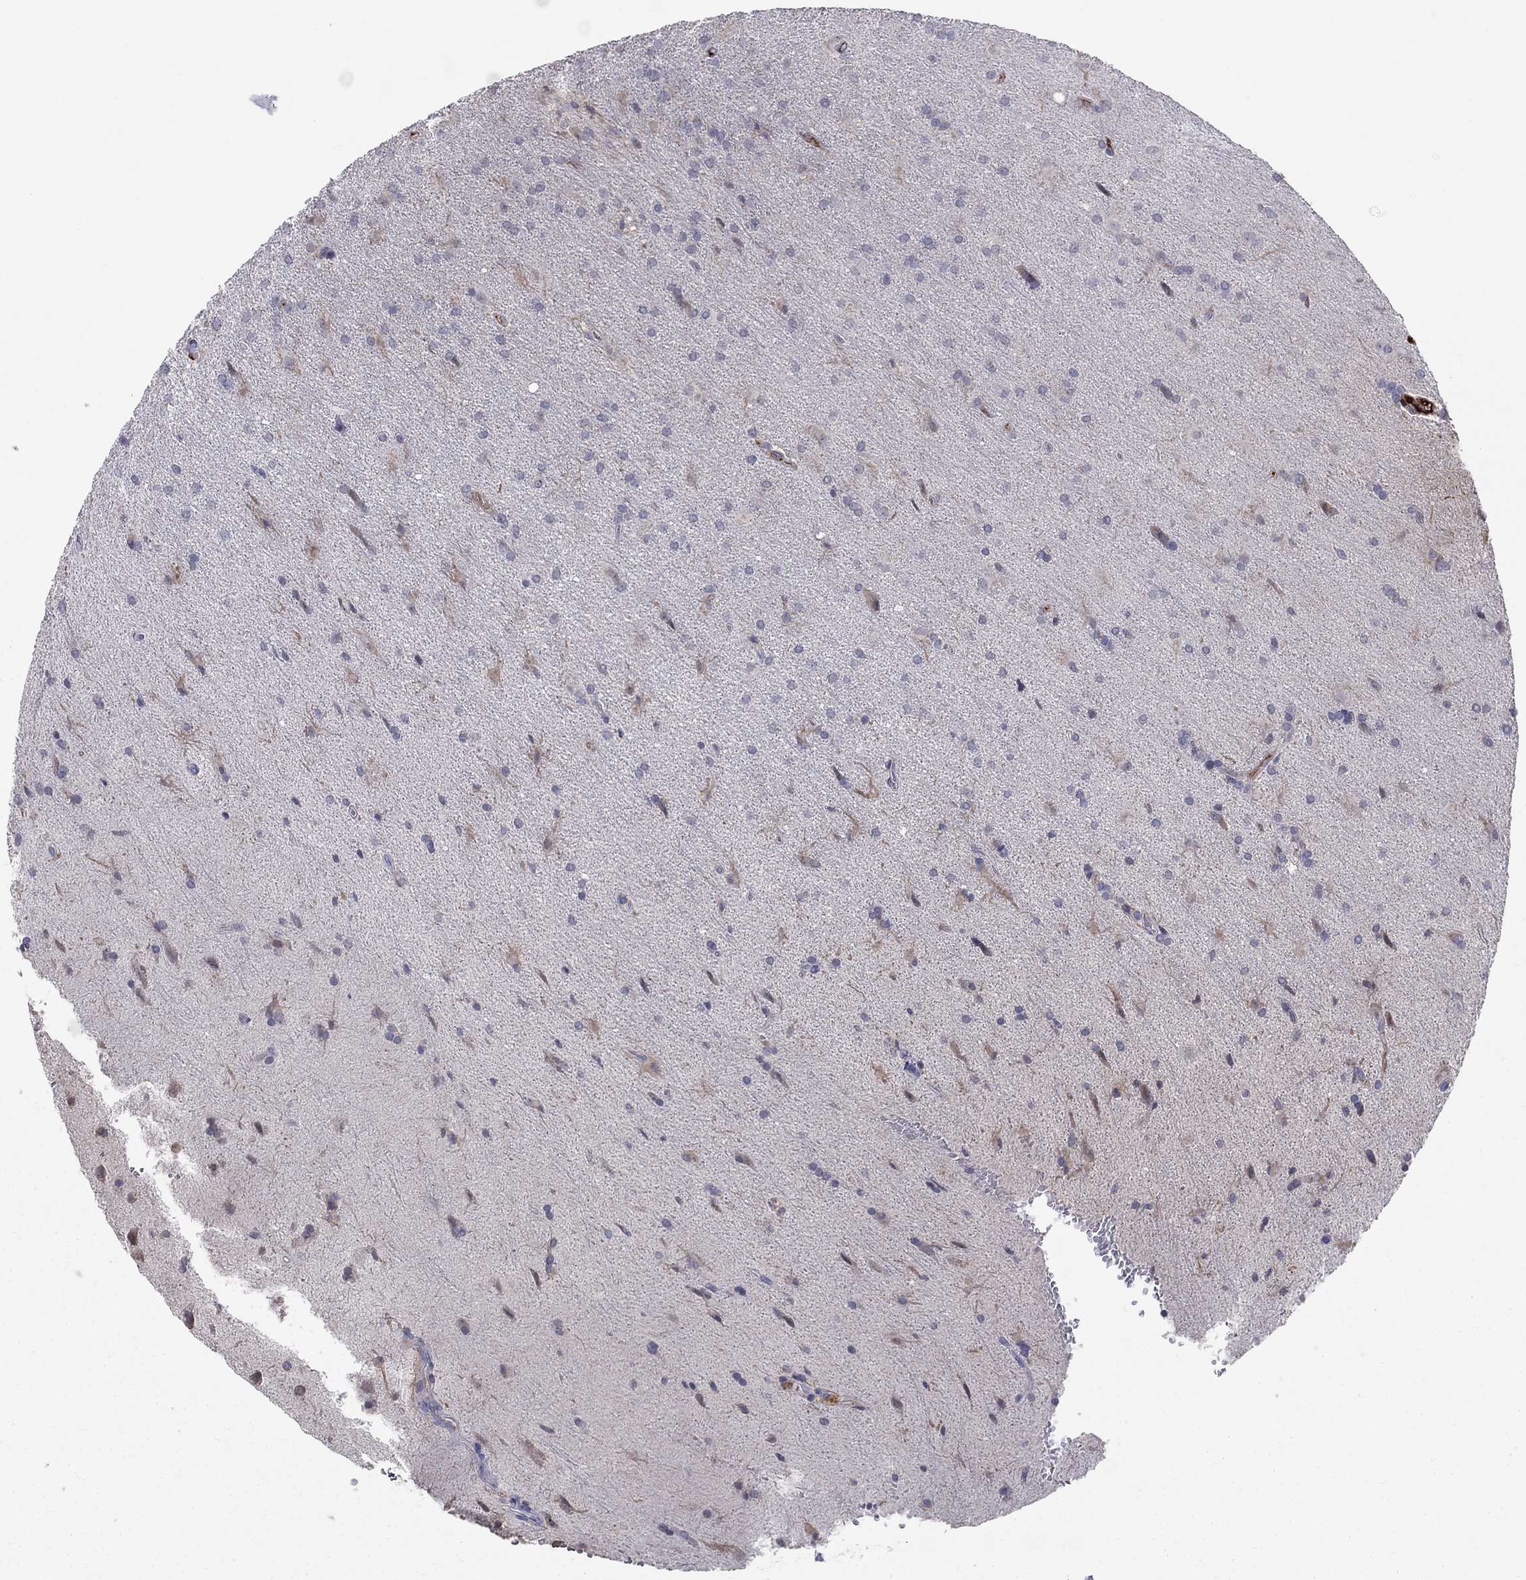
{"staining": {"intensity": "negative", "quantity": "none", "location": "none"}, "tissue": "glioma", "cell_type": "Tumor cells", "image_type": "cancer", "snomed": [{"axis": "morphology", "description": "Glioma, malignant, Low grade"}, {"axis": "topography", "description": "Brain"}], "caption": "Immunohistochemistry of glioma displays no expression in tumor cells.", "gene": "HPX", "patient": {"sex": "male", "age": 58}}